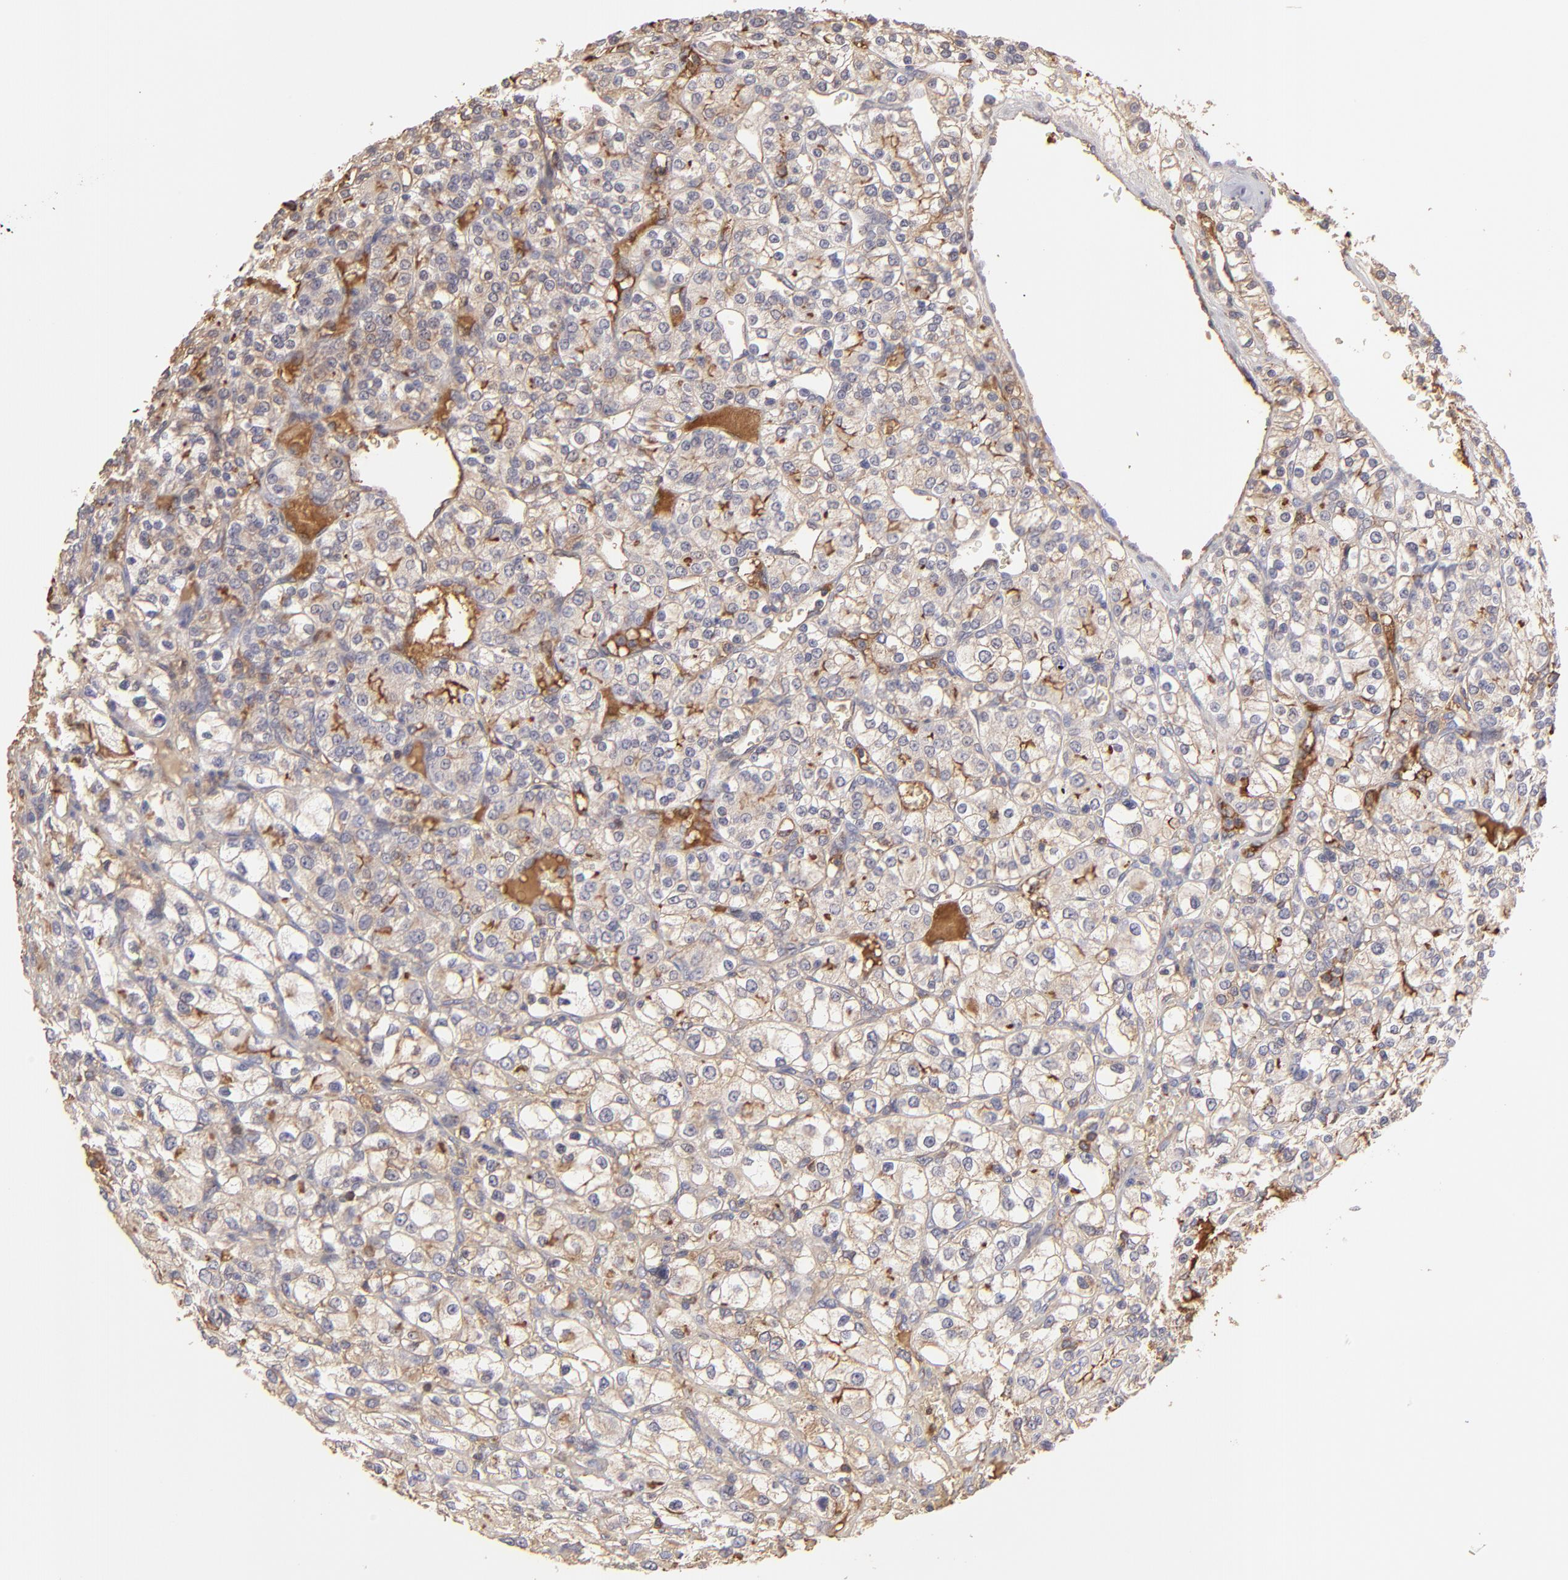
{"staining": {"intensity": "negative", "quantity": "none", "location": "none"}, "tissue": "renal cancer", "cell_type": "Tumor cells", "image_type": "cancer", "snomed": [{"axis": "morphology", "description": "Adenocarcinoma, NOS"}, {"axis": "topography", "description": "Kidney"}], "caption": "A histopathology image of renal adenocarcinoma stained for a protein exhibits no brown staining in tumor cells. Nuclei are stained in blue.", "gene": "ABCC4", "patient": {"sex": "female", "age": 62}}